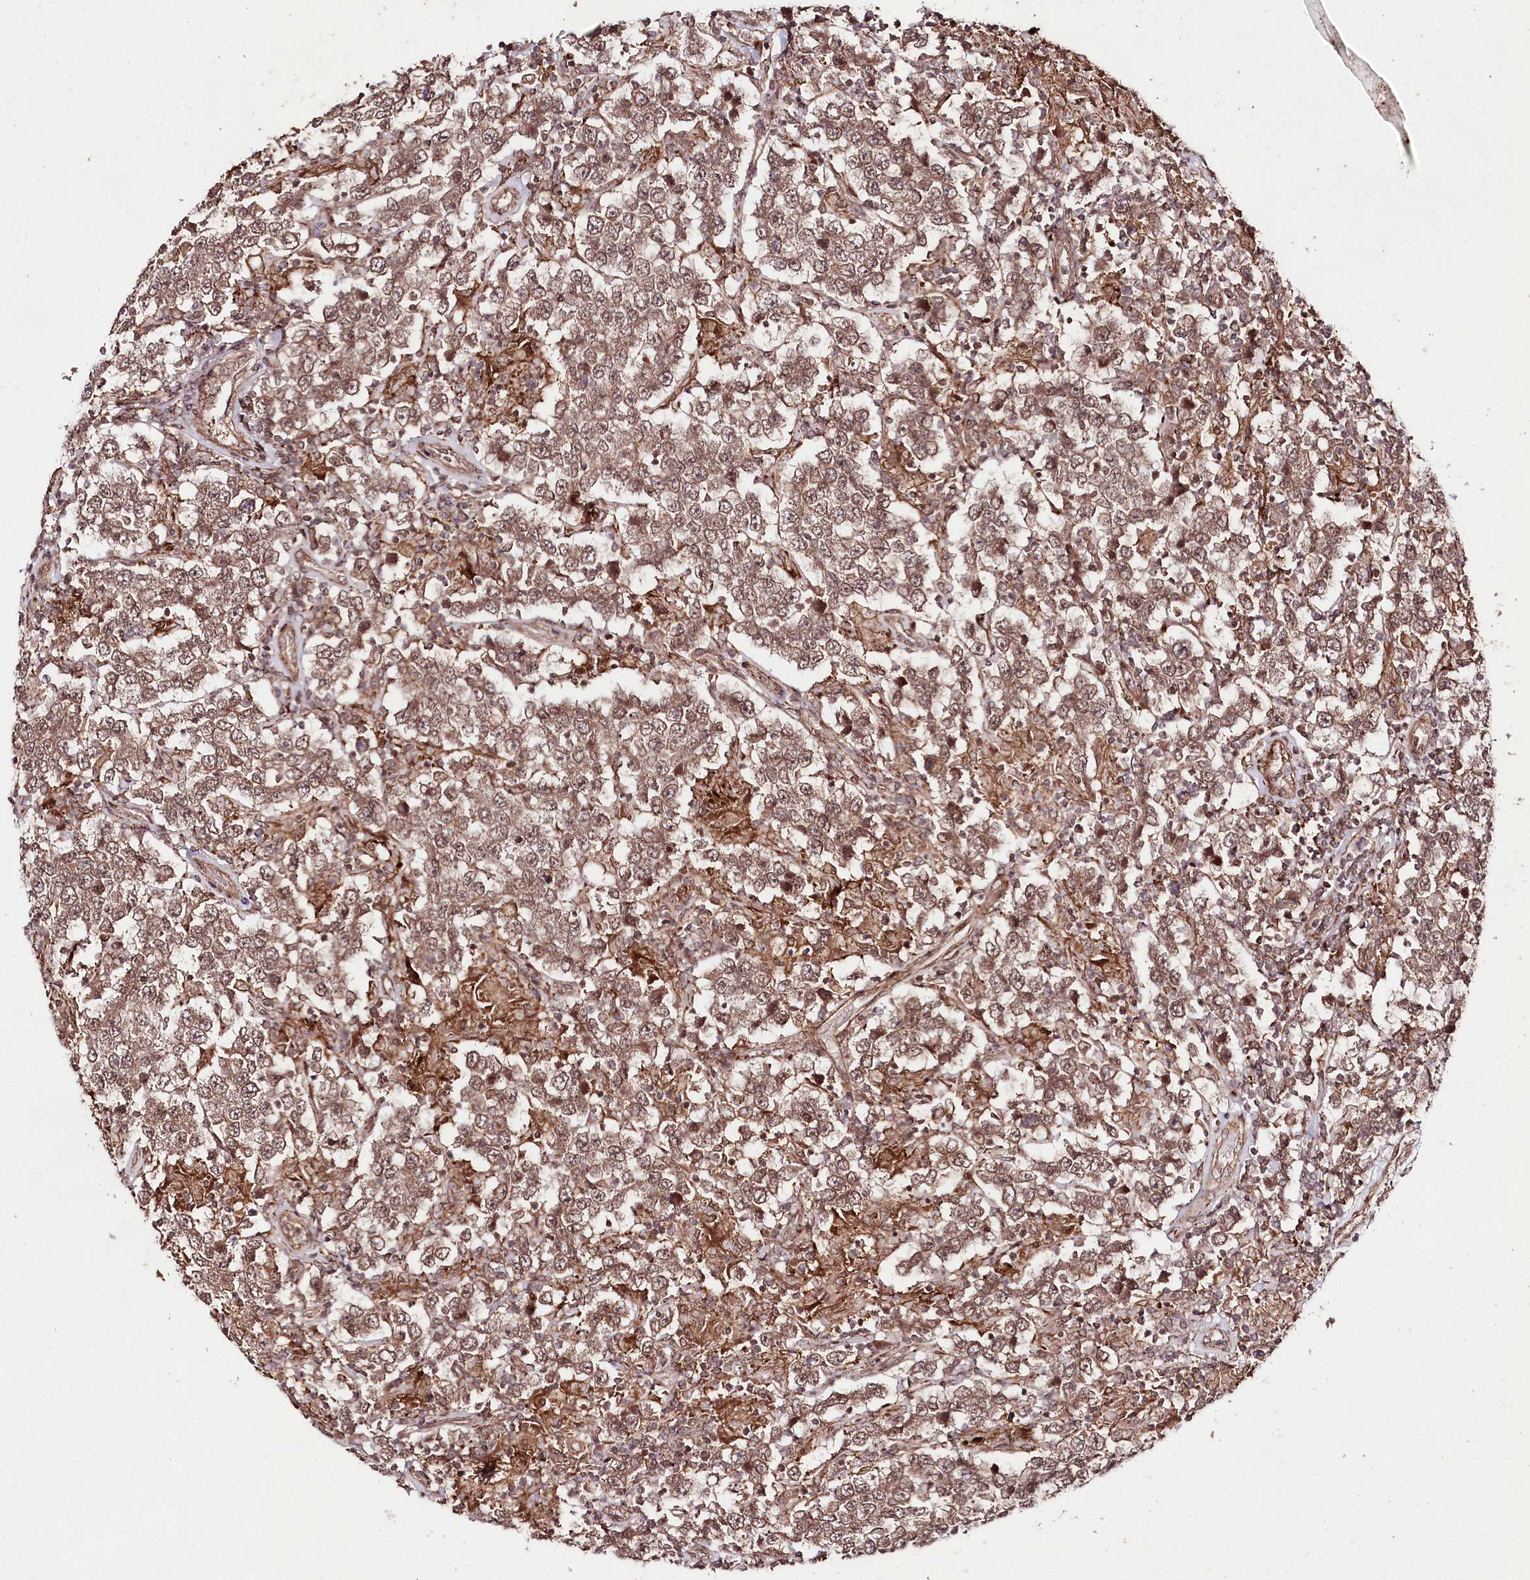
{"staining": {"intensity": "moderate", "quantity": ">75%", "location": "cytoplasmic/membranous,nuclear"}, "tissue": "testis cancer", "cell_type": "Tumor cells", "image_type": "cancer", "snomed": [{"axis": "morphology", "description": "Normal tissue, NOS"}, {"axis": "morphology", "description": "Urothelial carcinoma, High grade"}, {"axis": "morphology", "description": "Seminoma, NOS"}, {"axis": "morphology", "description": "Carcinoma, Embryonal, NOS"}, {"axis": "topography", "description": "Urinary bladder"}, {"axis": "topography", "description": "Testis"}], "caption": "An image of testis cancer stained for a protein reveals moderate cytoplasmic/membranous and nuclear brown staining in tumor cells. Nuclei are stained in blue.", "gene": "PHLDB1", "patient": {"sex": "male", "age": 41}}